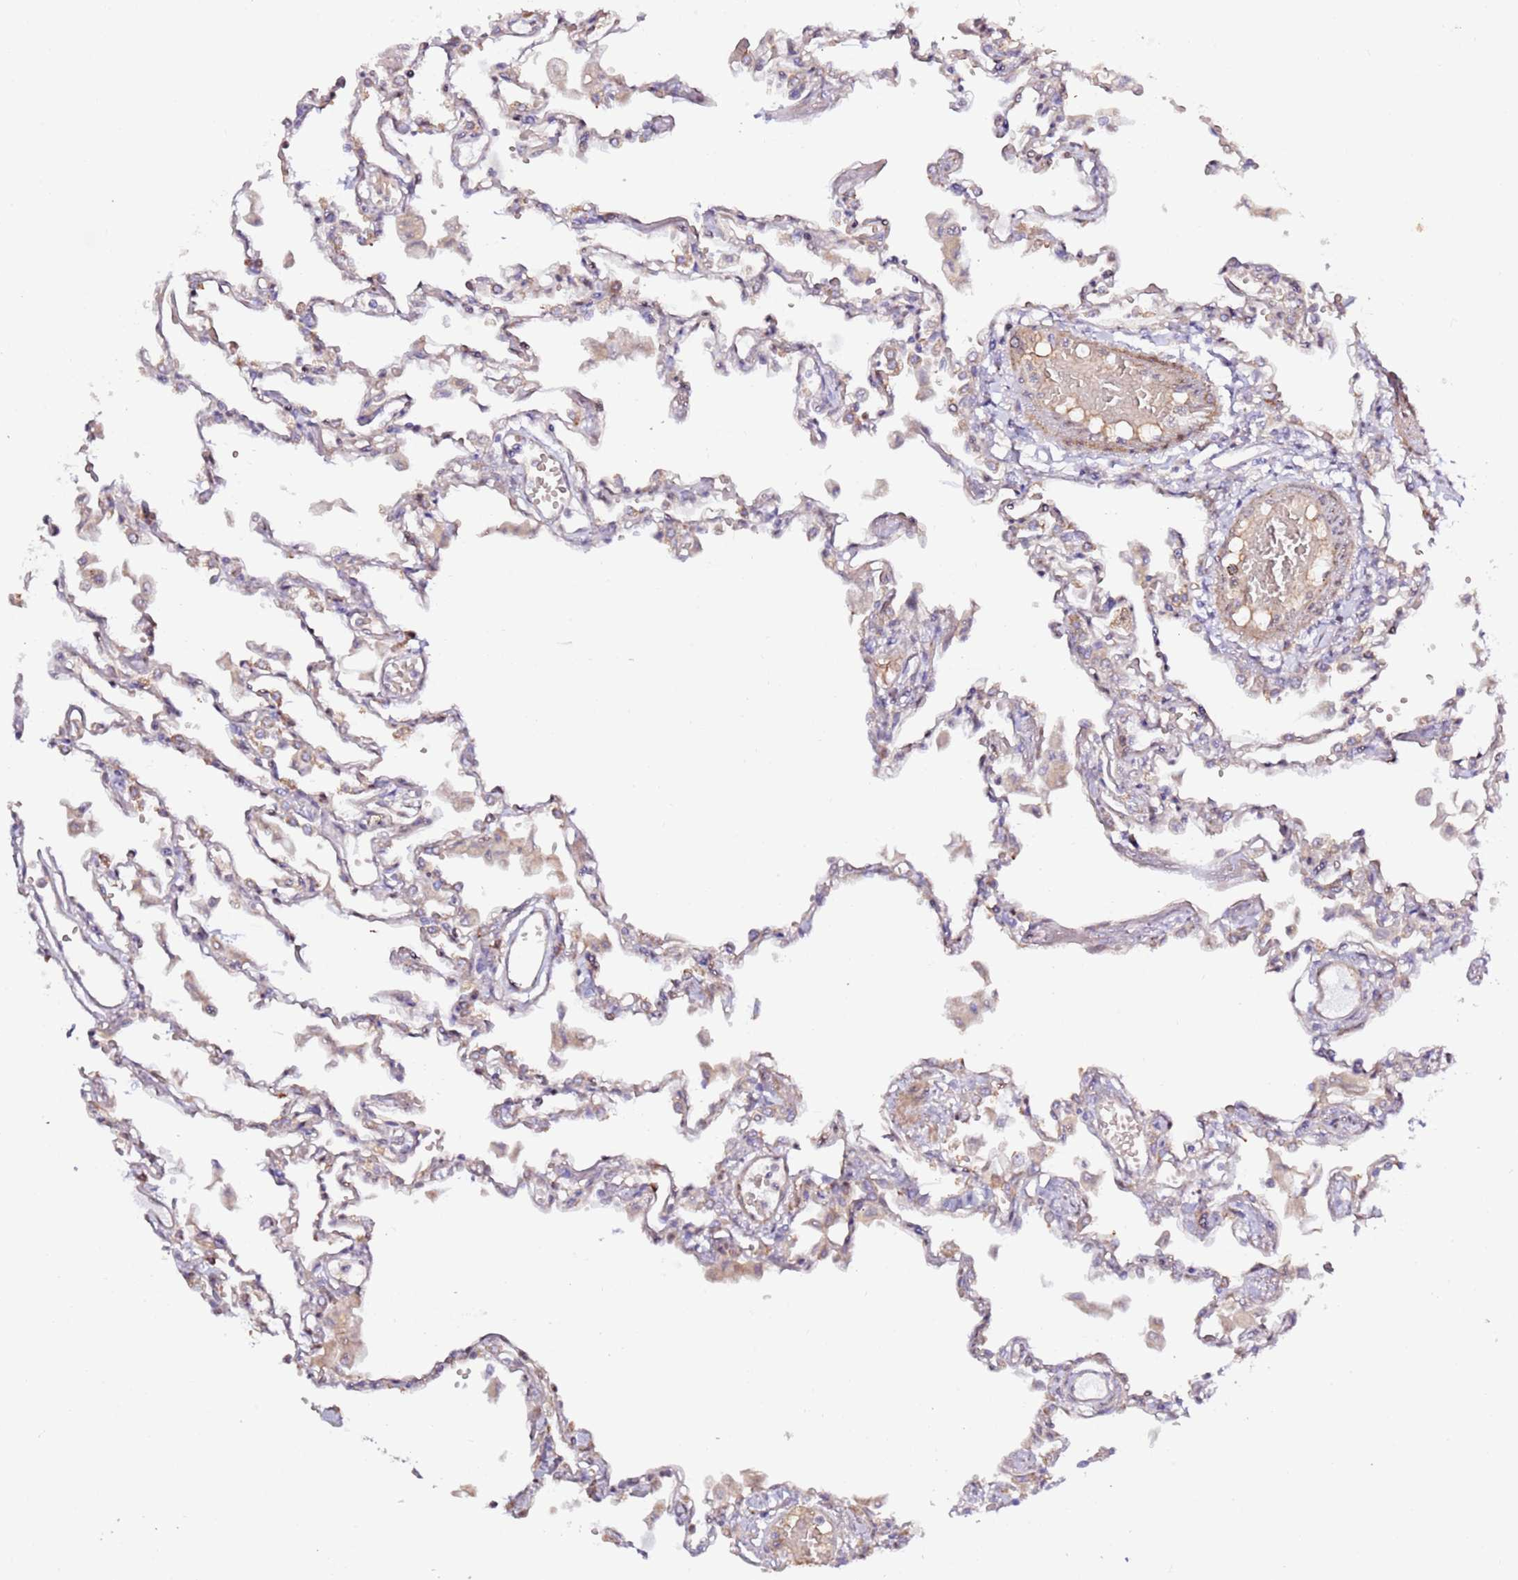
{"staining": {"intensity": "weak", "quantity": "25%-75%", "location": "cytoplasmic/membranous"}, "tissue": "lung", "cell_type": "Alveolar cells", "image_type": "normal", "snomed": [{"axis": "morphology", "description": "Normal tissue, NOS"}, {"axis": "topography", "description": "Bronchus"}, {"axis": "topography", "description": "Lung"}], "caption": "The immunohistochemical stain highlights weak cytoplasmic/membranous positivity in alveolar cells of unremarkable lung.", "gene": "HSD17B7", "patient": {"sex": "female", "age": 49}}